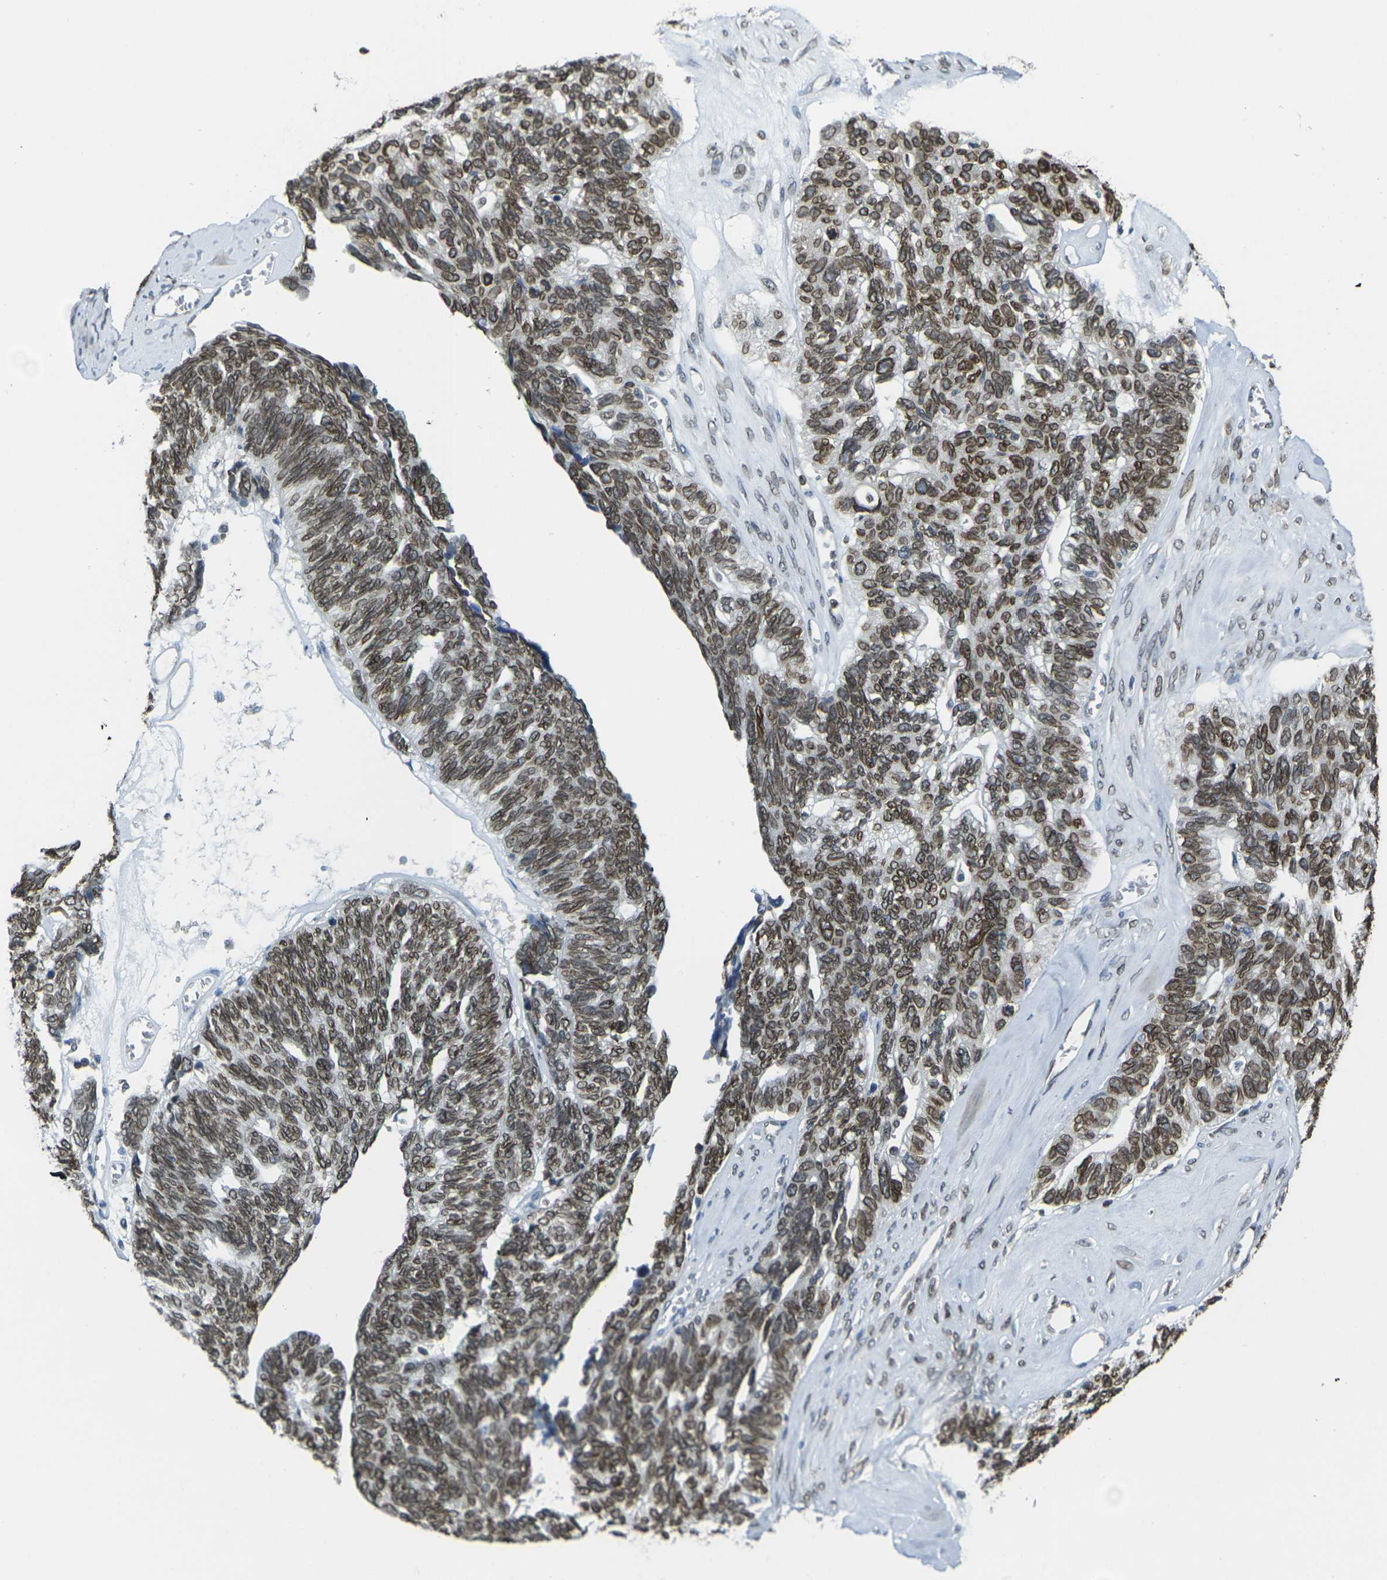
{"staining": {"intensity": "strong", "quantity": ">75%", "location": "cytoplasmic/membranous,nuclear"}, "tissue": "ovarian cancer", "cell_type": "Tumor cells", "image_type": "cancer", "snomed": [{"axis": "morphology", "description": "Cystadenocarcinoma, serous, NOS"}, {"axis": "topography", "description": "Ovary"}], "caption": "Ovarian cancer (serous cystadenocarcinoma) was stained to show a protein in brown. There is high levels of strong cytoplasmic/membranous and nuclear expression in approximately >75% of tumor cells. (IHC, brightfield microscopy, high magnification).", "gene": "BRDT", "patient": {"sex": "female", "age": 79}}